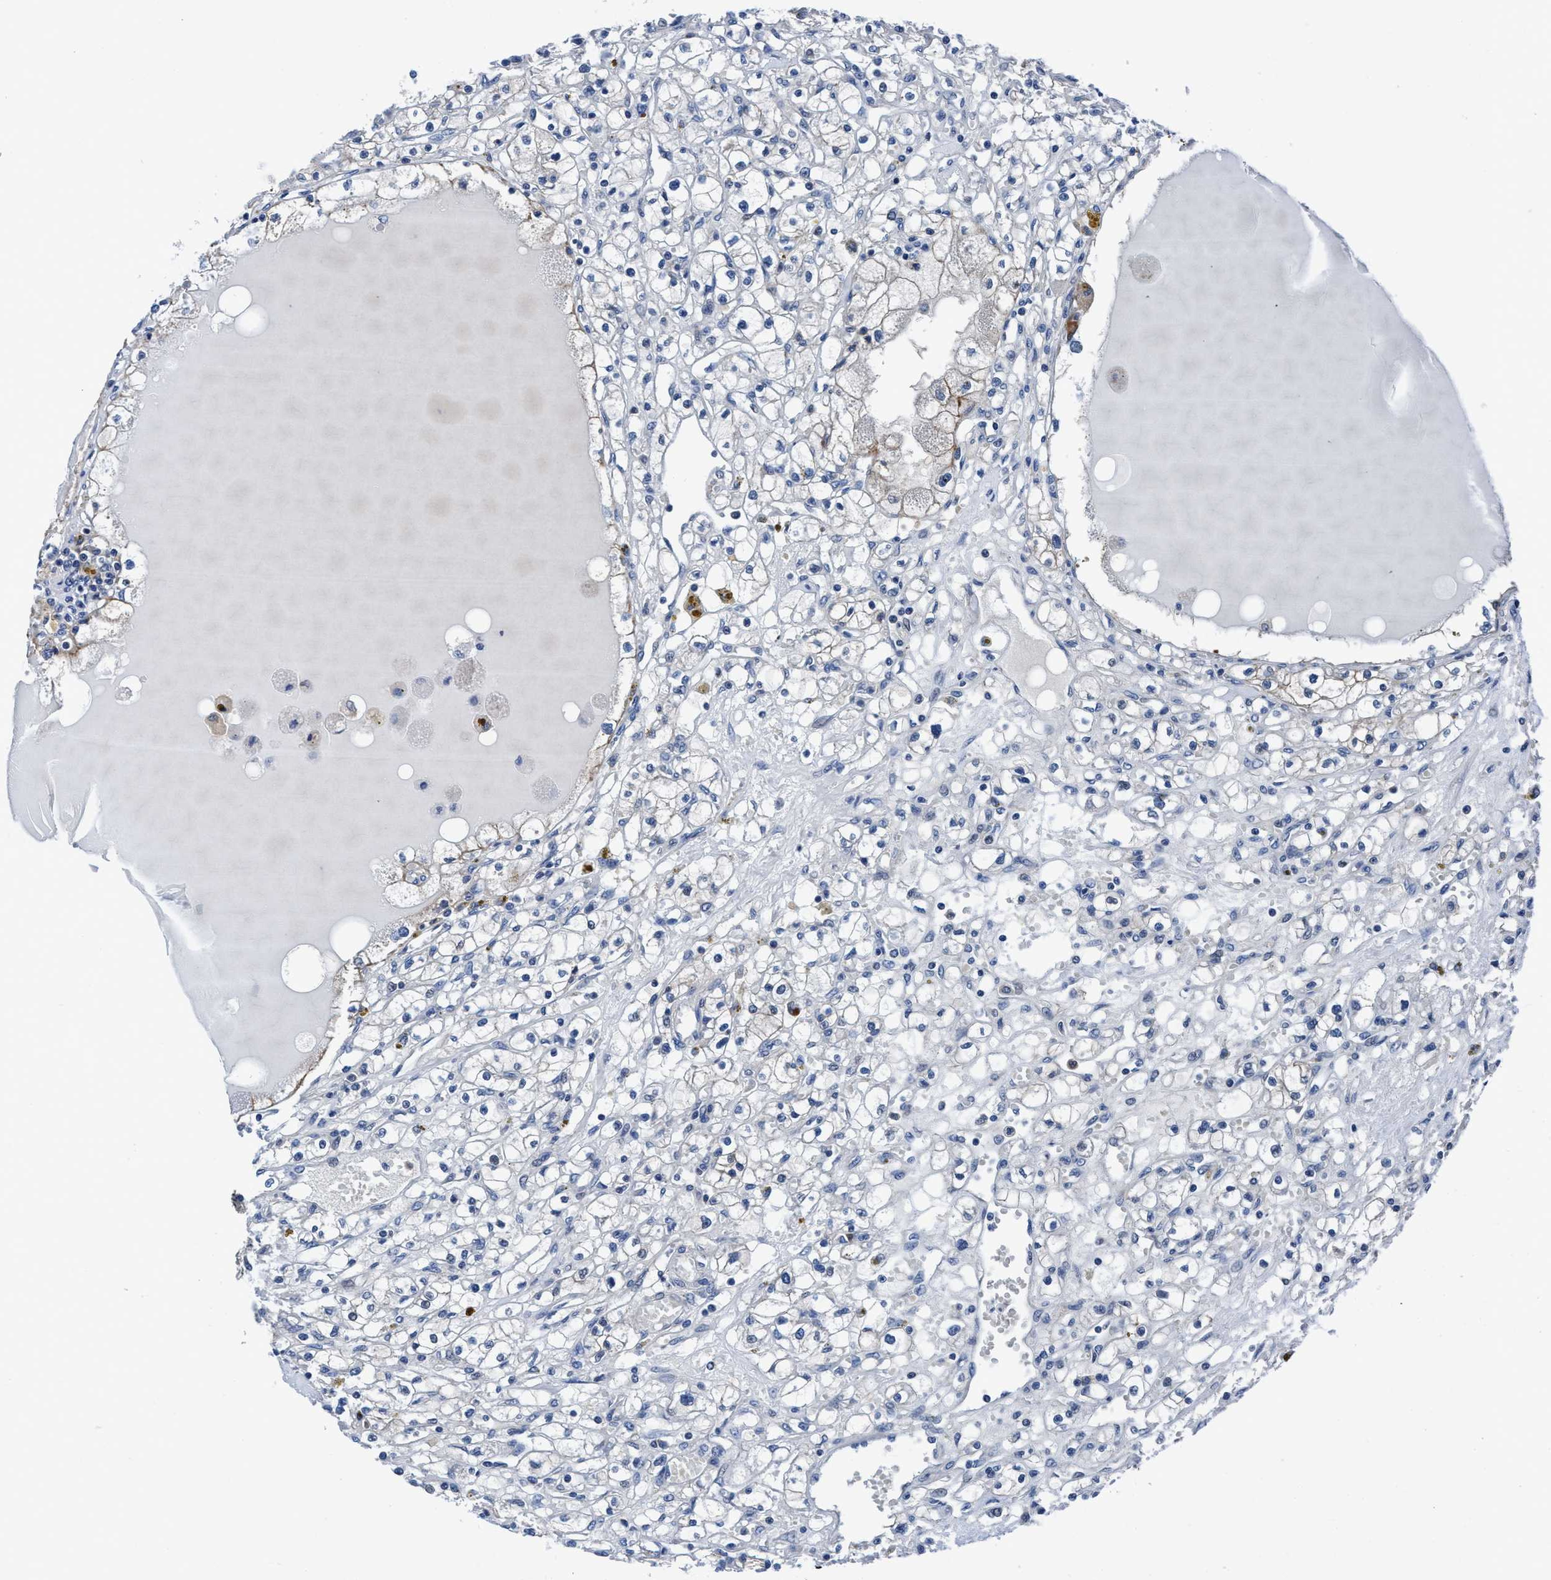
{"staining": {"intensity": "negative", "quantity": "none", "location": "none"}, "tissue": "renal cancer", "cell_type": "Tumor cells", "image_type": "cancer", "snomed": [{"axis": "morphology", "description": "Adenocarcinoma, NOS"}, {"axis": "topography", "description": "Kidney"}], "caption": "Micrograph shows no significant protein positivity in tumor cells of renal adenocarcinoma.", "gene": "TMEM94", "patient": {"sex": "male", "age": 56}}